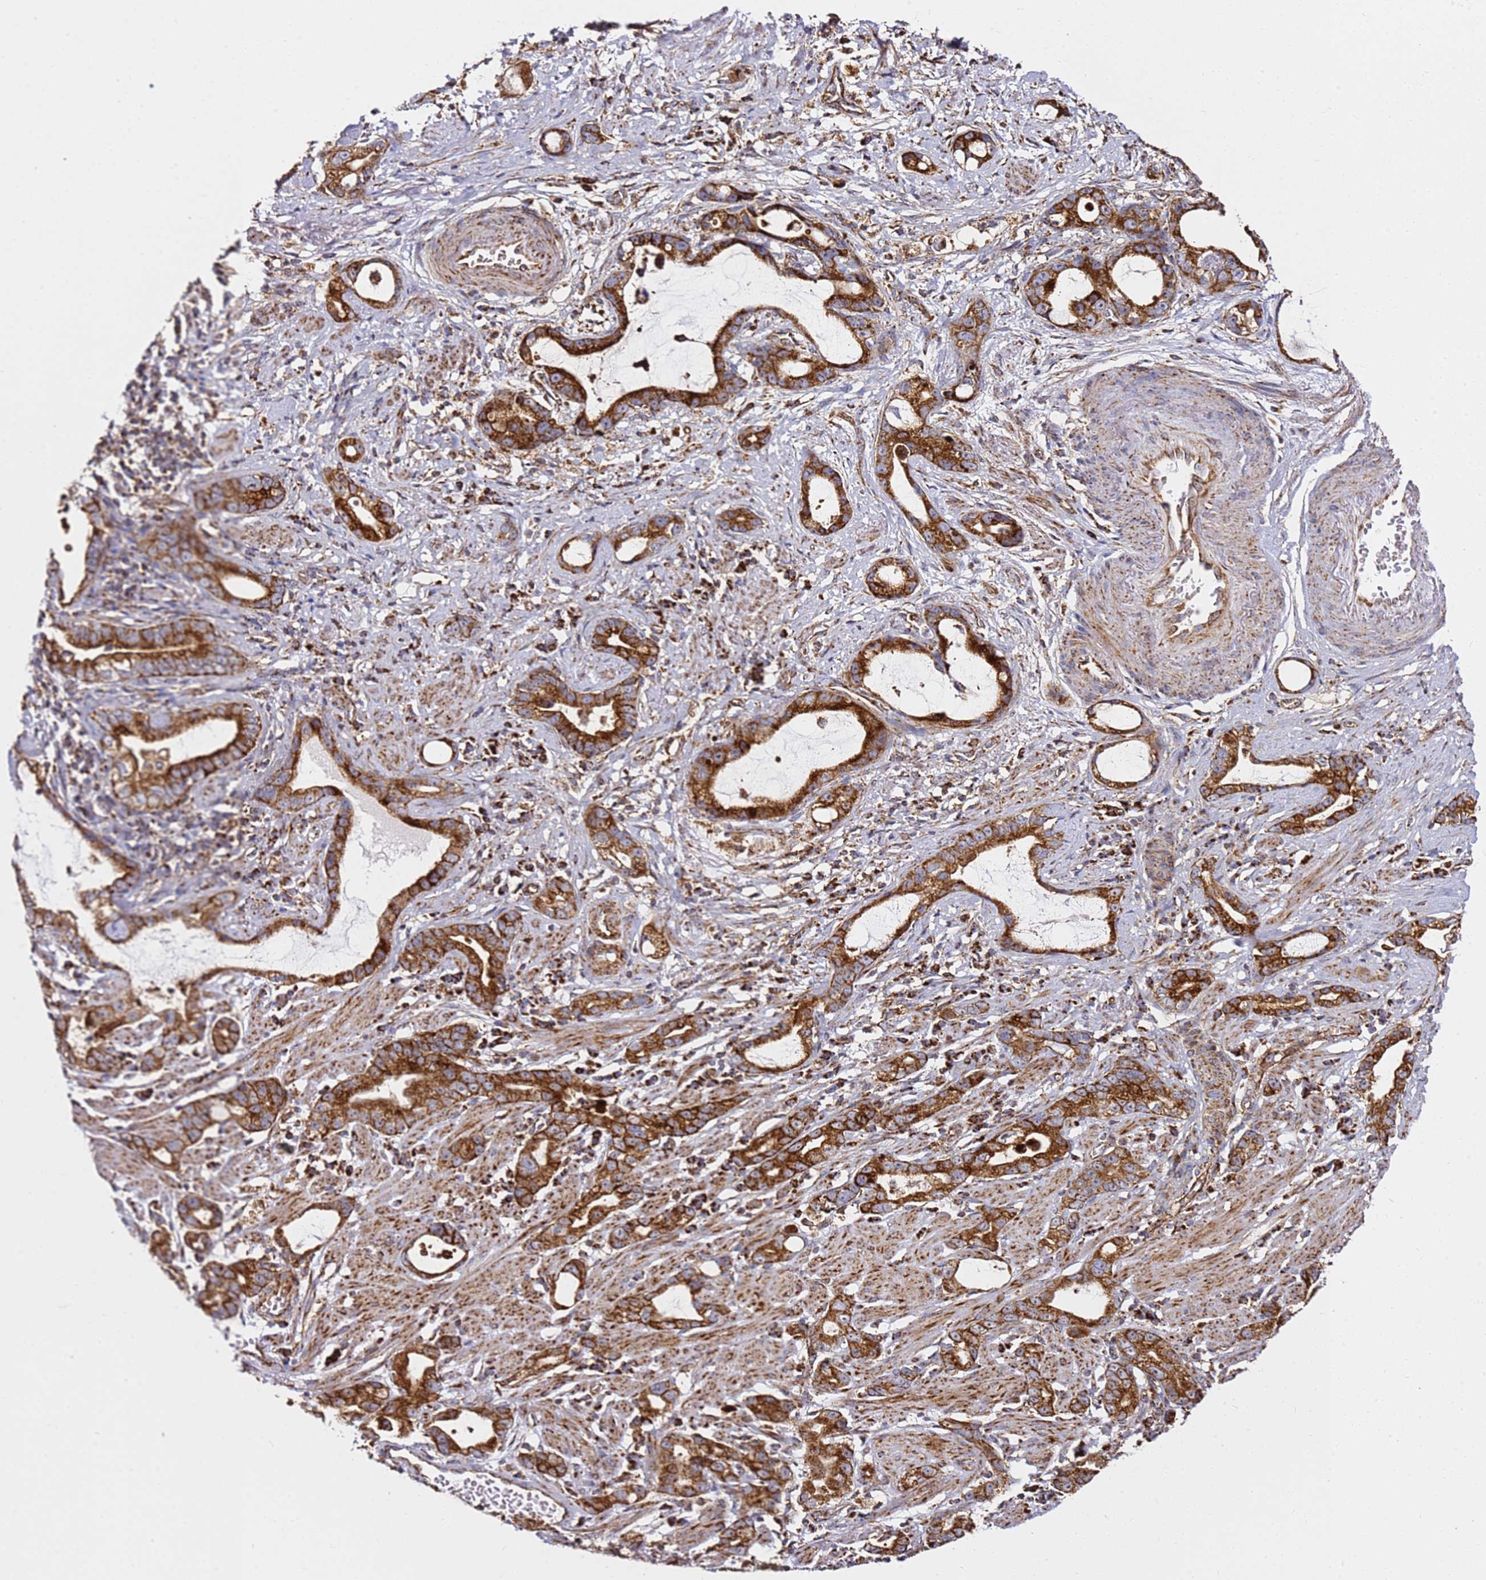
{"staining": {"intensity": "strong", "quantity": ">75%", "location": "cytoplasmic/membranous"}, "tissue": "stomach cancer", "cell_type": "Tumor cells", "image_type": "cancer", "snomed": [{"axis": "morphology", "description": "Adenocarcinoma, NOS"}, {"axis": "topography", "description": "Stomach"}], "caption": "Stomach cancer (adenocarcinoma) stained for a protein (brown) exhibits strong cytoplasmic/membranous positive positivity in about >75% of tumor cells.", "gene": "NDUFA3", "patient": {"sex": "male", "age": 55}}